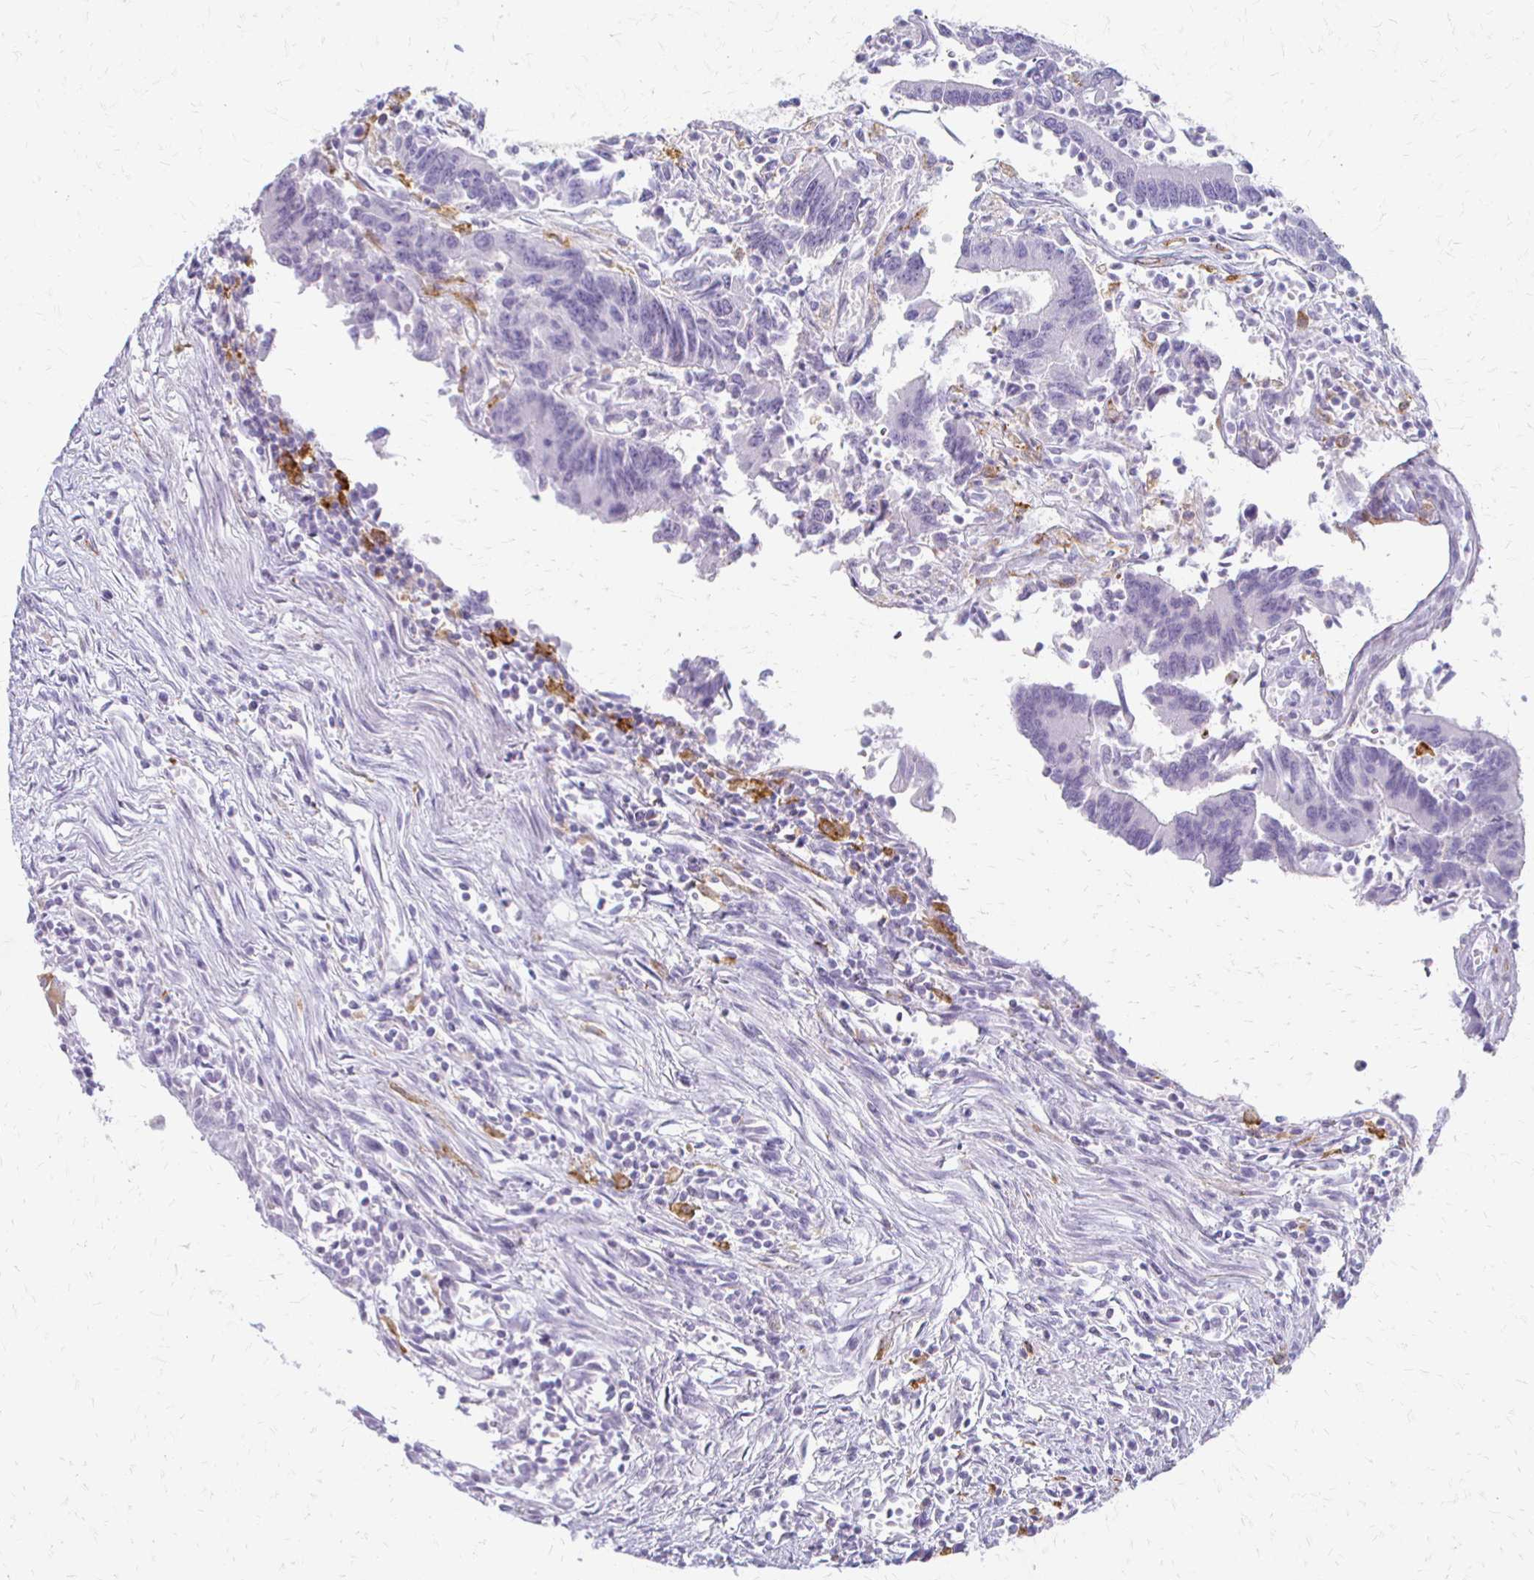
{"staining": {"intensity": "negative", "quantity": "none", "location": "none"}, "tissue": "colorectal cancer", "cell_type": "Tumor cells", "image_type": "cancer", "snomed": [{"axis": "morphology", "description": "Adenocarcinoma, NOS"}, {"axis": "topography", "description": "Colon"}], "caption": "This image is of colorectal cancer (adenocarcinoma) stained with IHC to label a protein in brown with the nuclei are counter-stained blue. There is no staining in tumor cells.", "gene": "ACP5", "patient": {"sex": "female", "age": 67}}